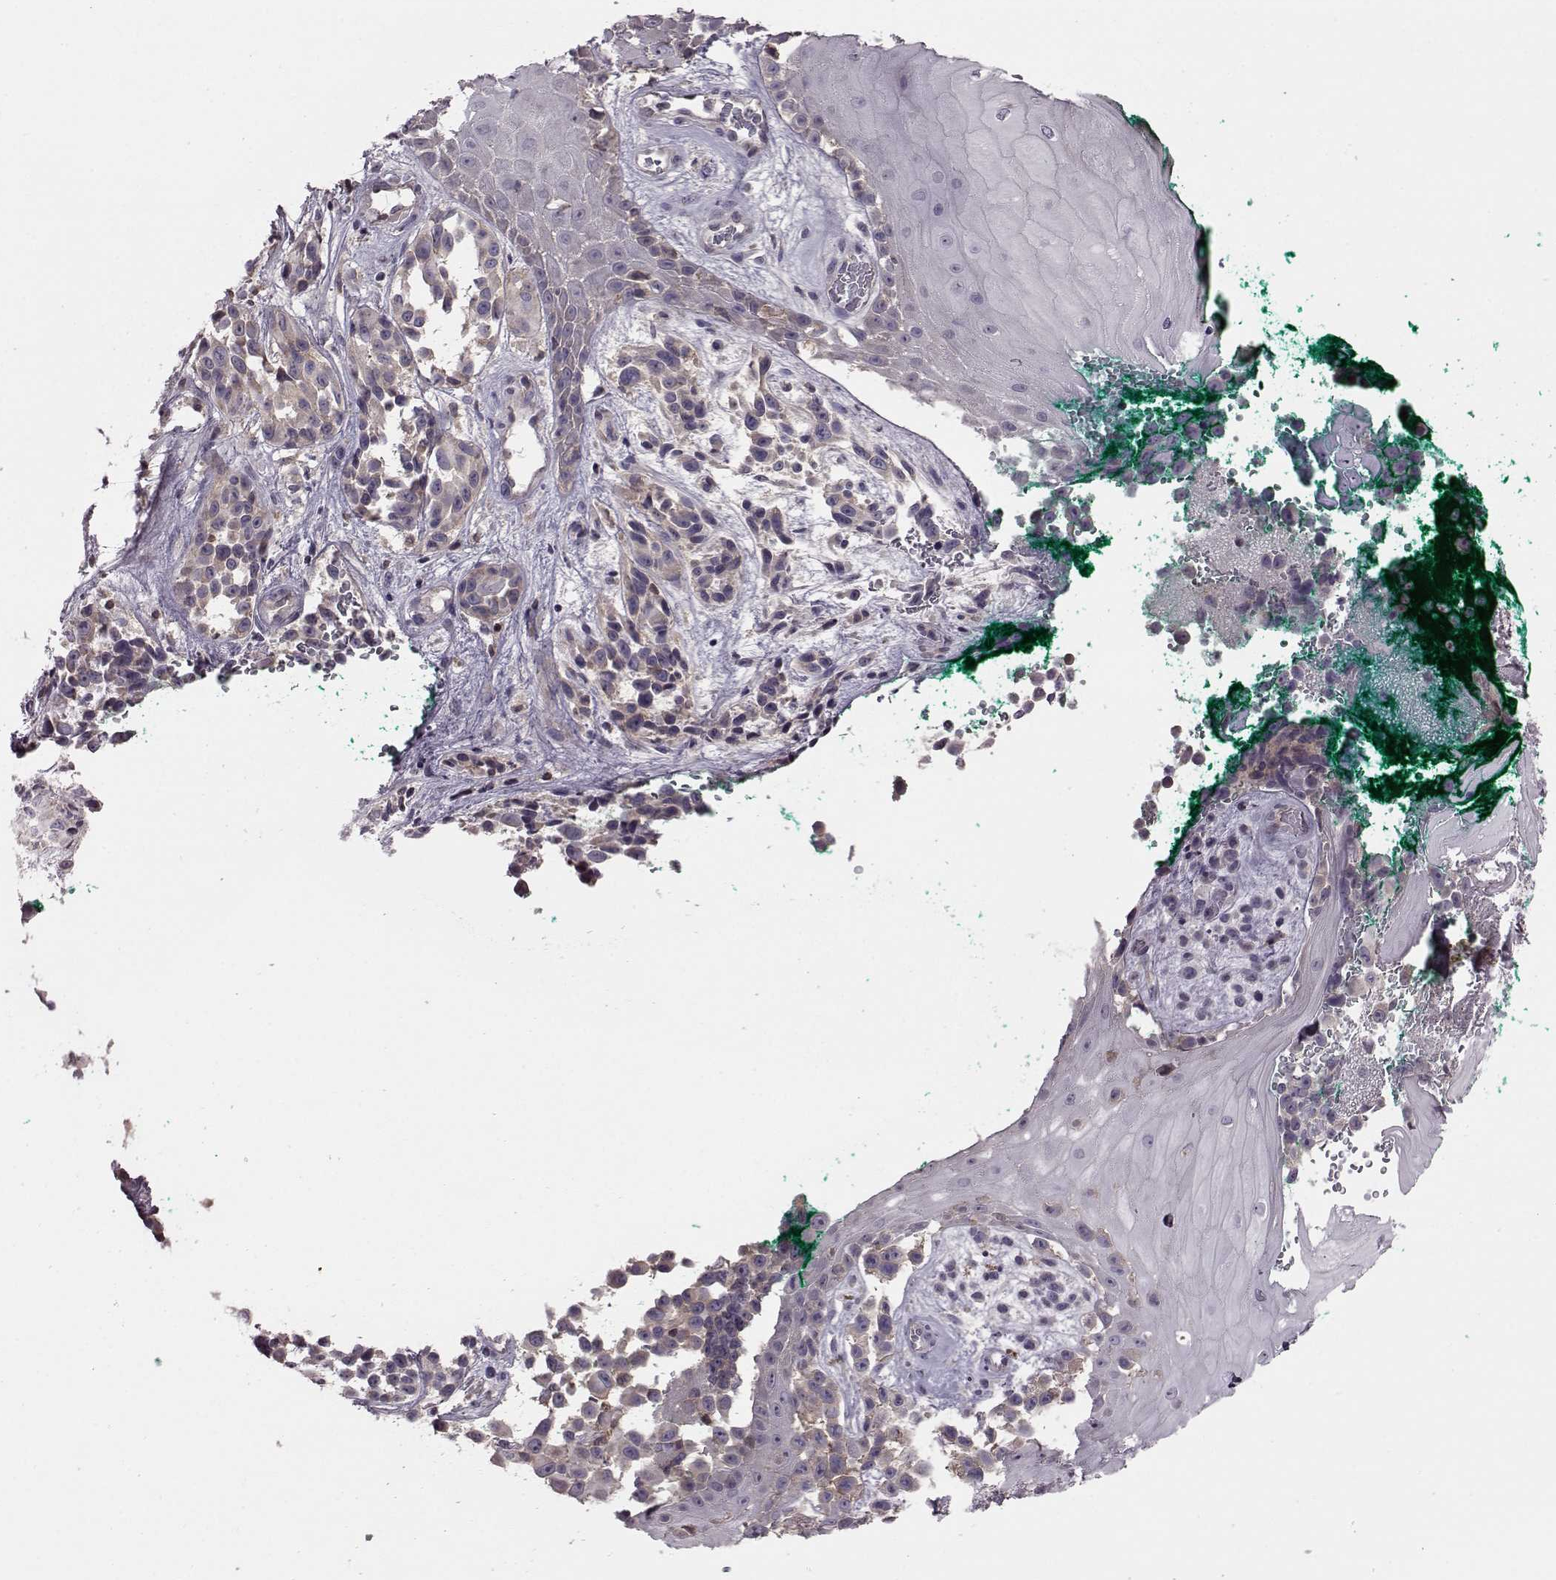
{"staining": {"intensity": "negative", "quantity": "none", "location": "none"}, "tissue": "melanoma", "cell_type": "Tumor cells", "image_type": "cancer", "snomed": [{"axis": "morphology", "description": "Malignant melanoma, NOS"}, {"axis": "topography", "description": "Skin"}], "caption": "Protein analysis of malignant melanoma demonstrates no significant staining in tumor cells.", "gene": "CDC42SE1", "patient": {"sex": "female", "age": 88}}